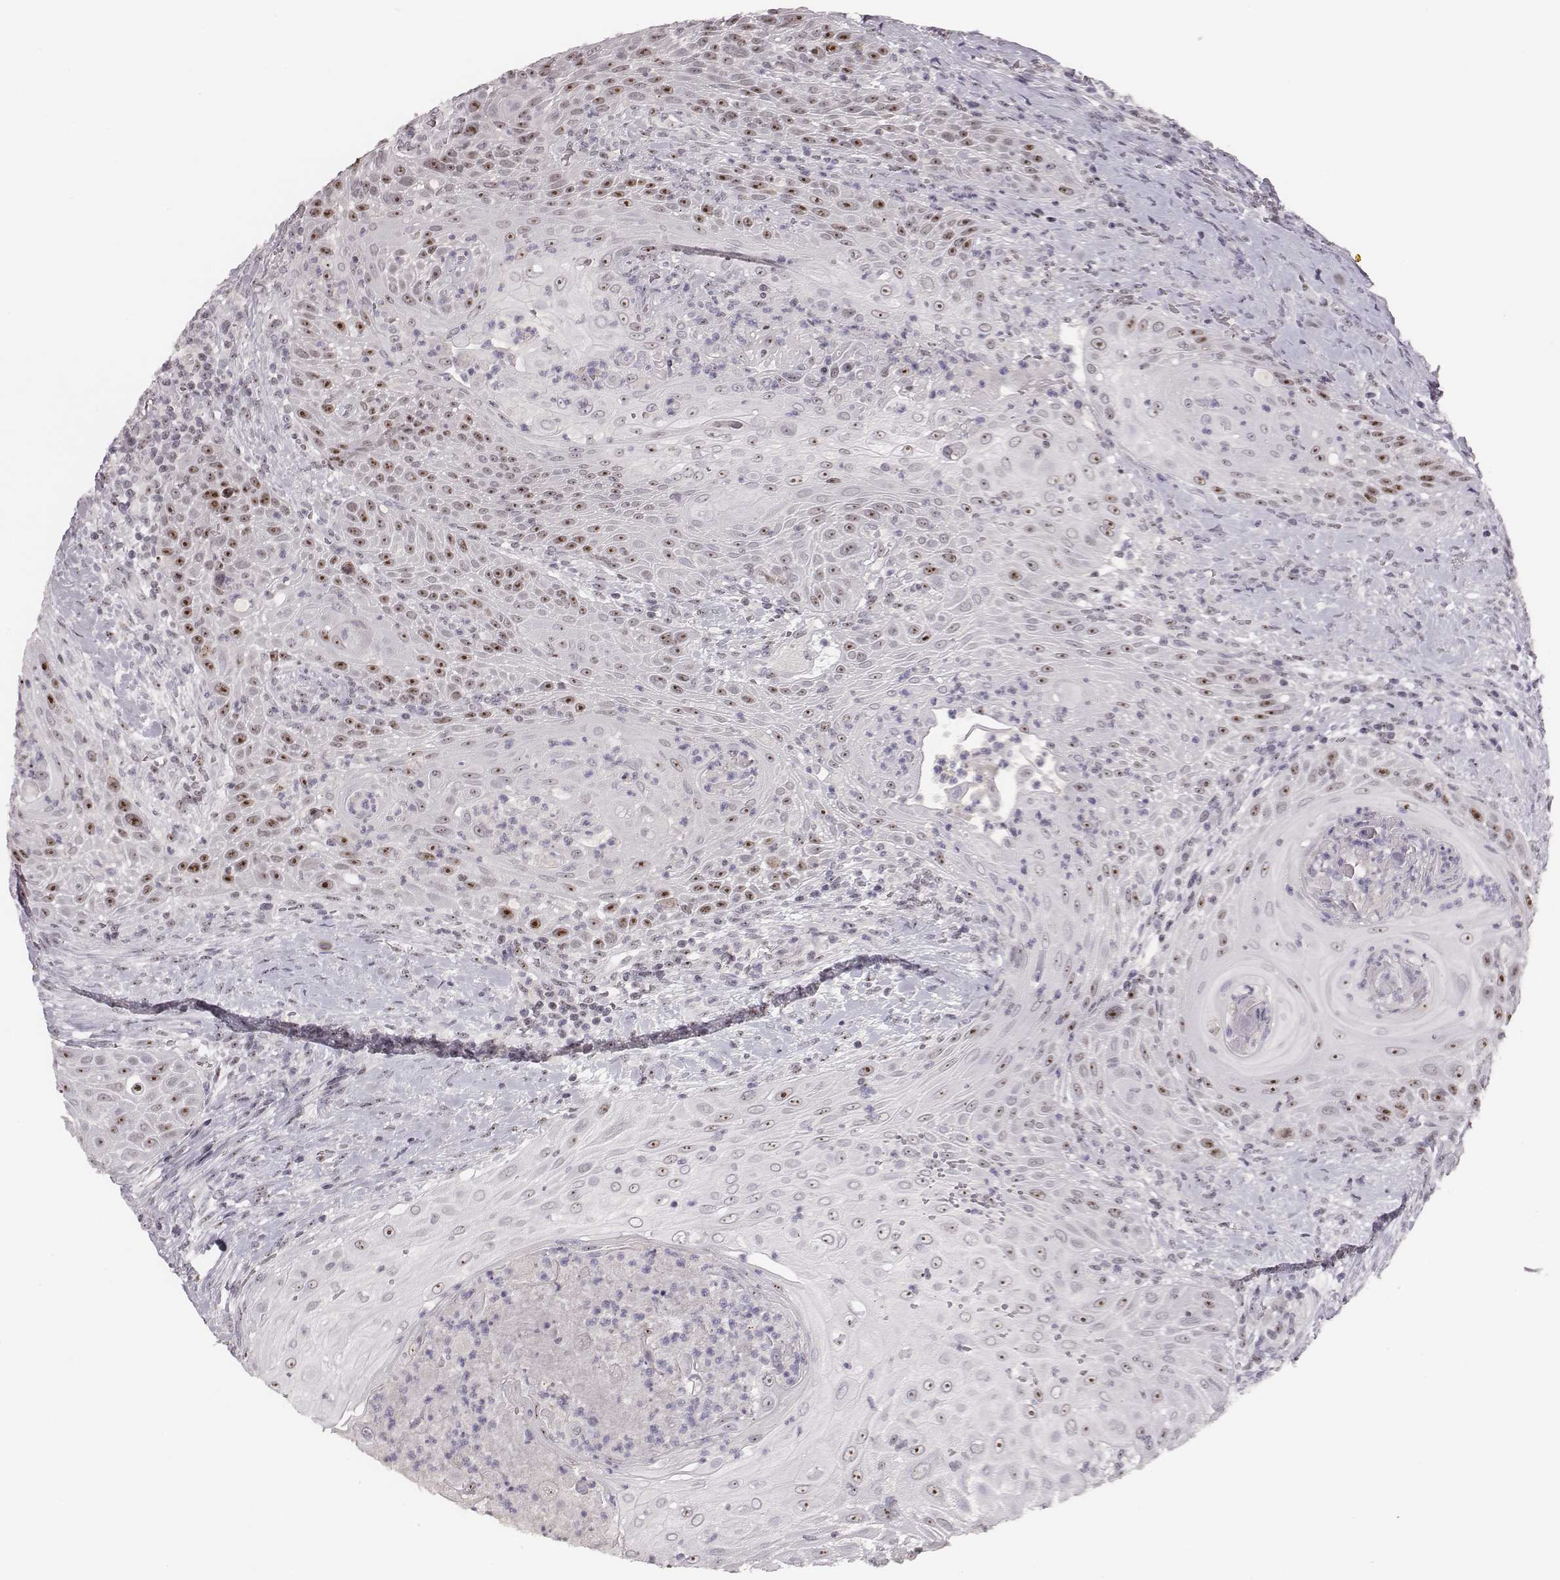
{"staining": {"intensity": "strong", "quantity": "25%-75%", "location": "nuclear"}, "tissue": "head and neck cancer", "cell_type": "Tumor cells", "image_type": "cancer", "snomed": [{"axis": "morphology", "description": "Squamous cell carcinoma, NOS"}, {"axis": "topography", "description": "Head-Neck"}], "caption": "Protein staining of head and neck cancer (squamous cell carcinoma) tissue demonstrates strong nuclear positivity in about 25%-75% of tumor cells.", "gene": "NIFK", "patient": {"sex": "male", "age": 69}}